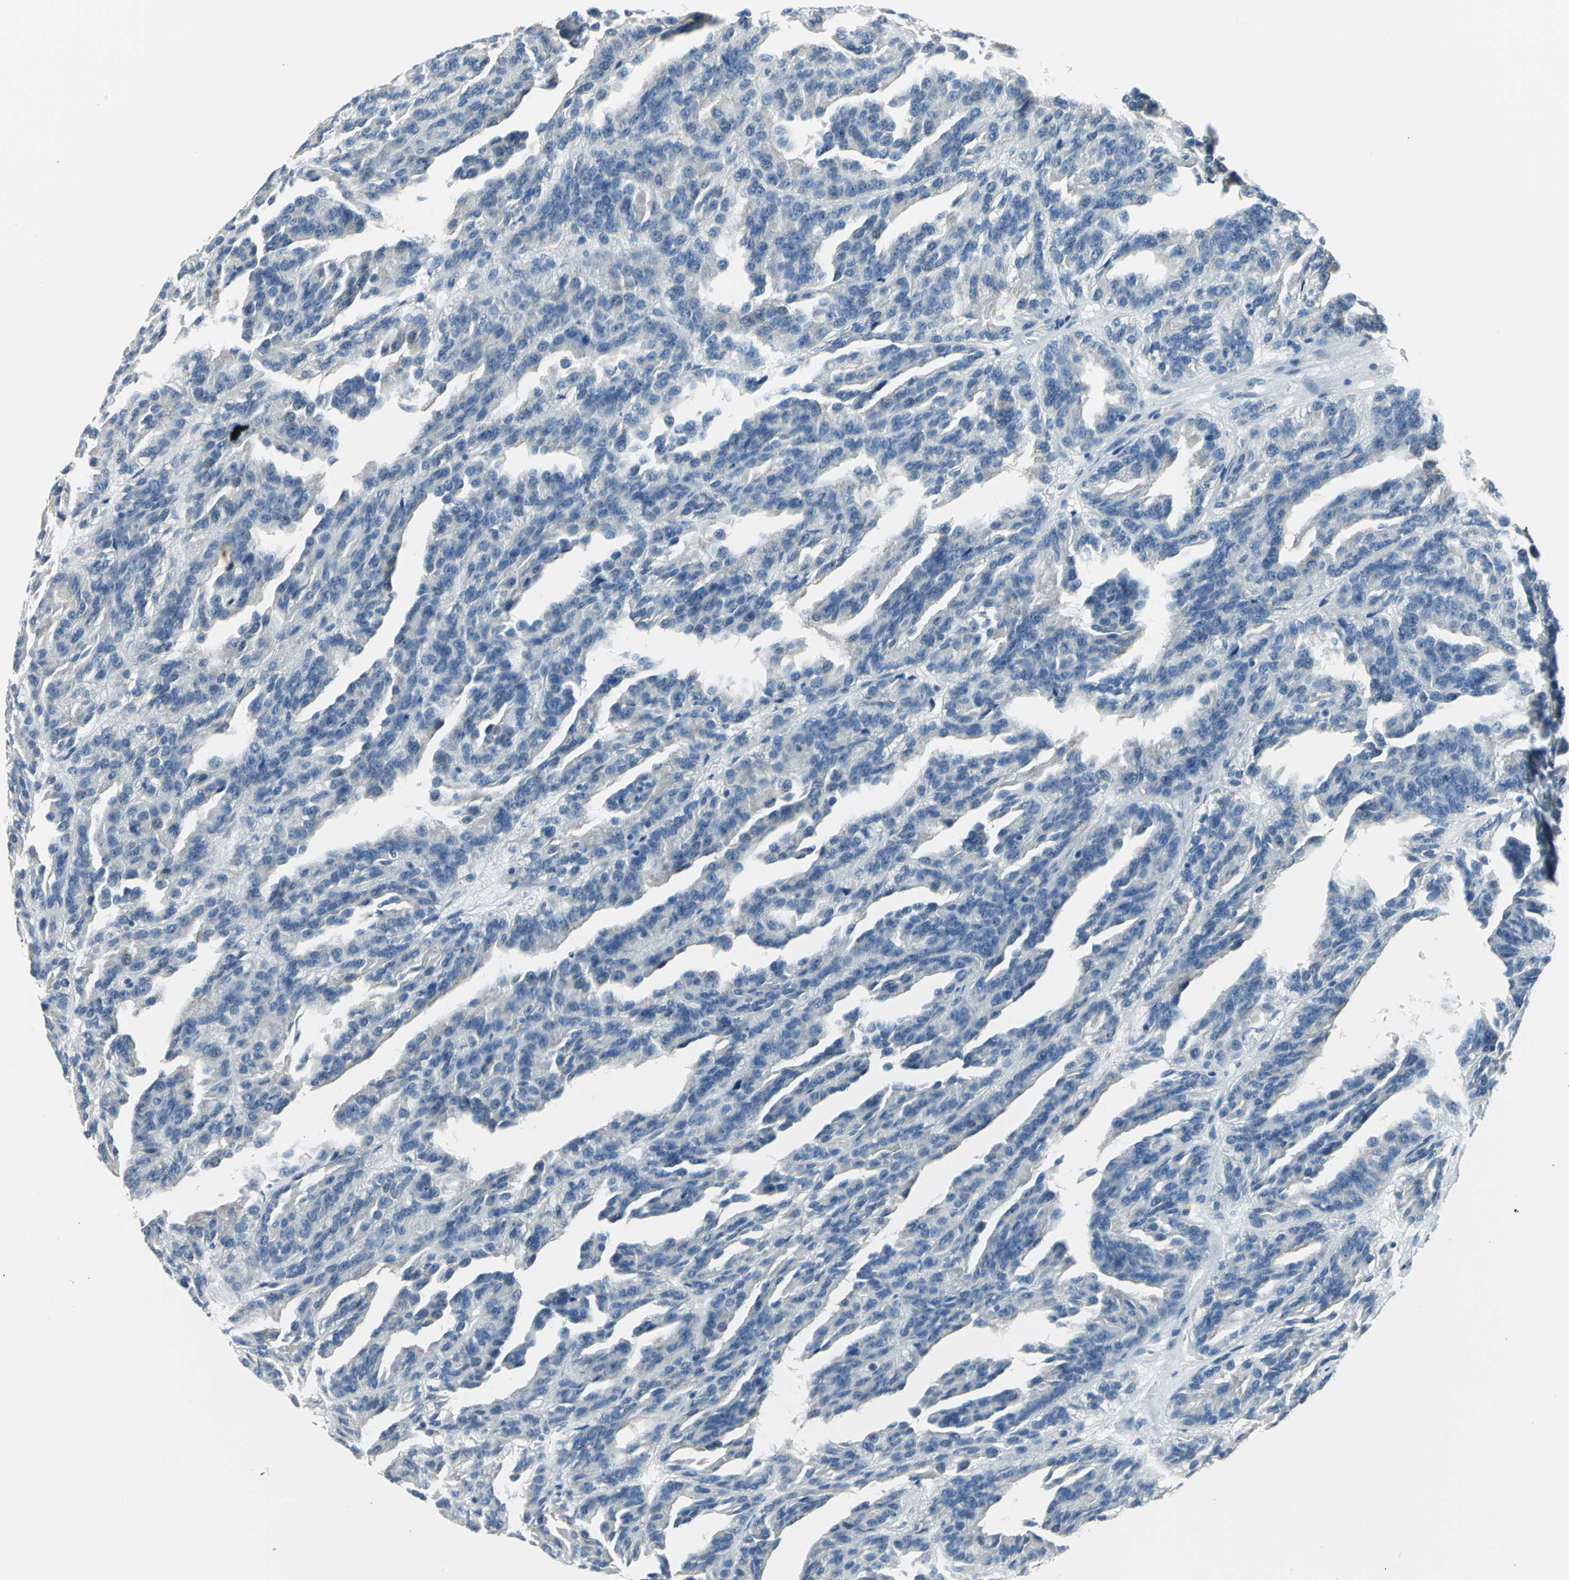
{"staining": {"intensity": "negative", "quantity": "none", "location": "none"}, "tissue": "renal cancer", "cell_type": "Tumor cells", "image_type": "cancer", "snomed": [{"axis": "morphology", "description": "Adenocarcinoma, NOS"}, {"axis": "topography", "description": "Kidney"}], "caption": "The histopathology image exhibits no staining of tumor cells in adenocarcinoma (renal). Nuclei are stained in blue.", "gene": "ZNF415", "patient": {"sex": "male", "age": 46}}